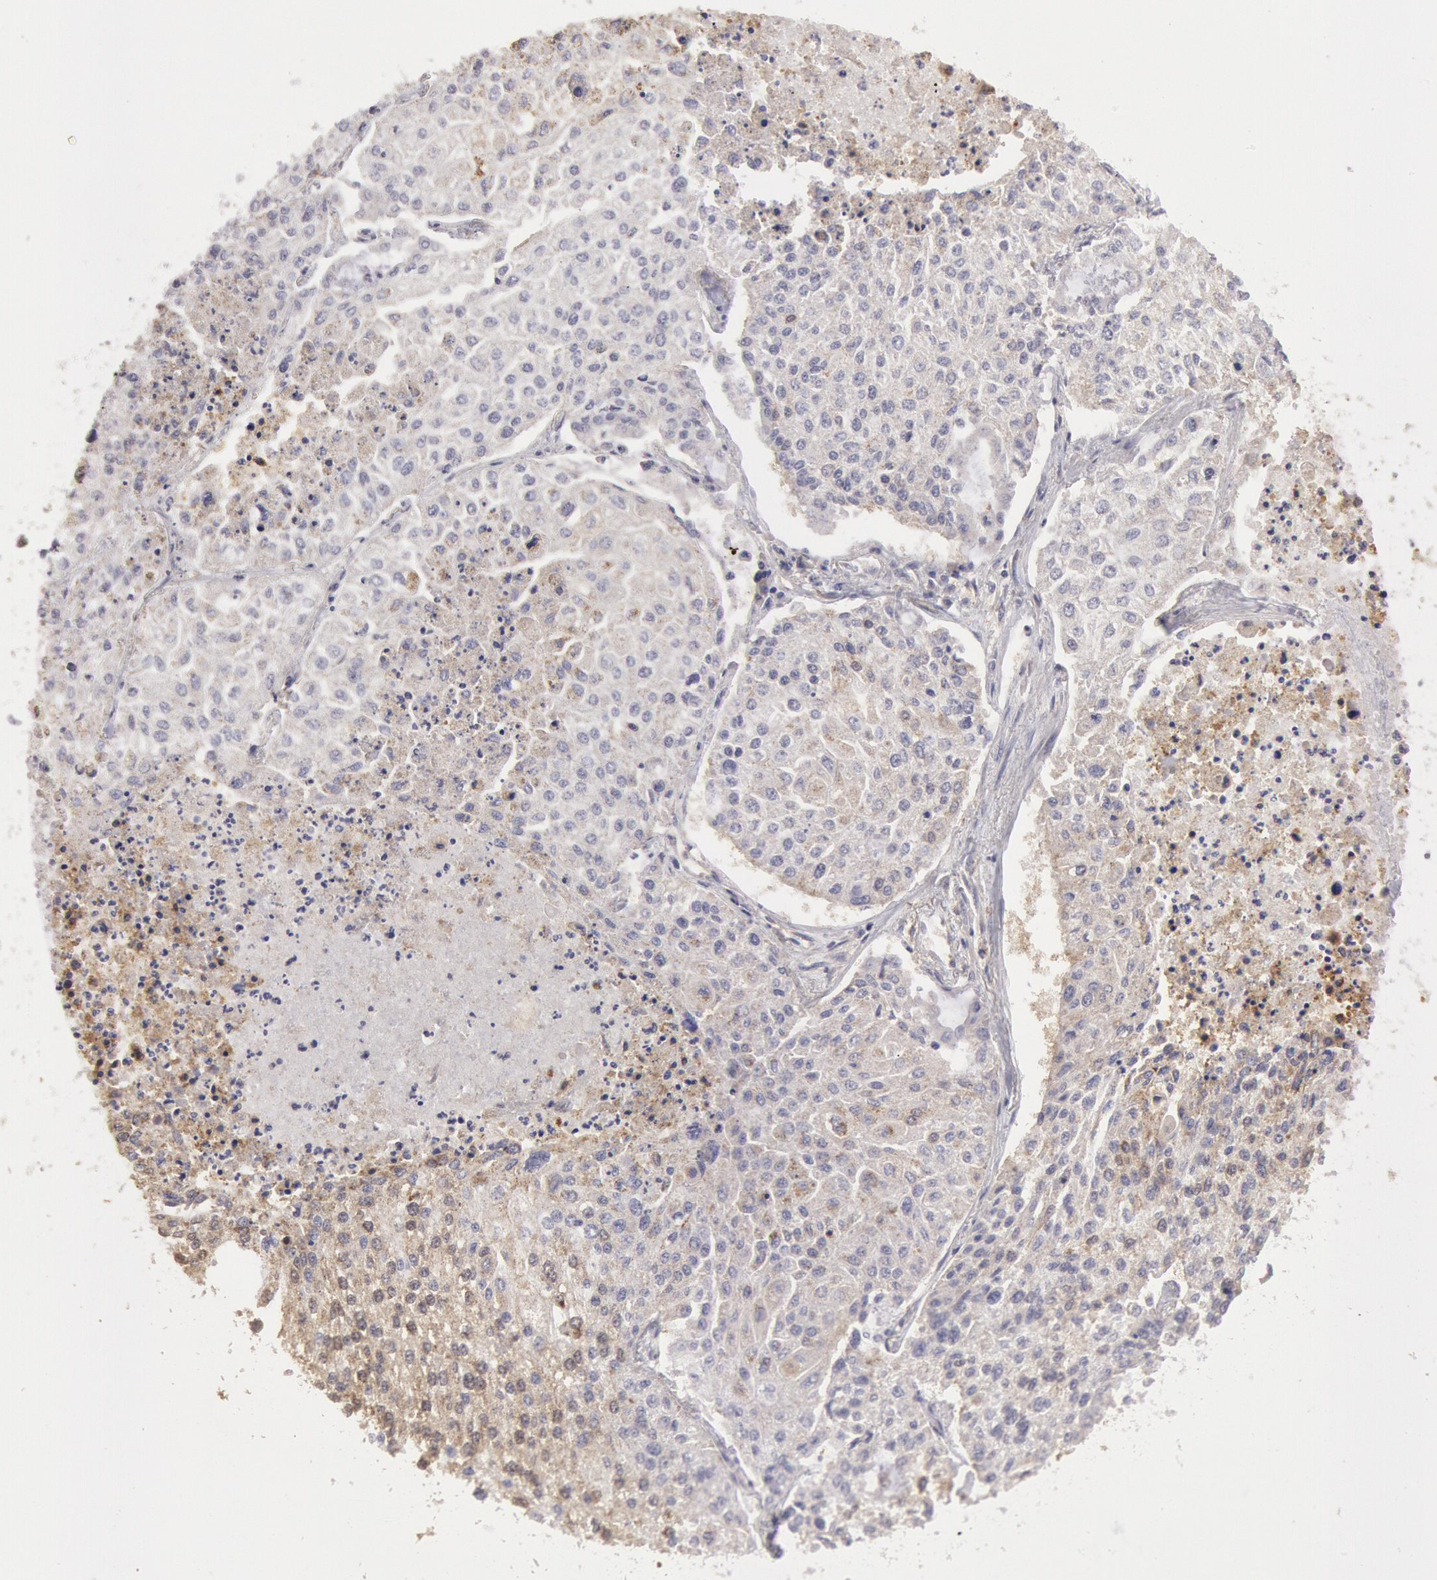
{"staining": {"intensity": "weak", "quantity": "<25%", "location": "cytoplasmic/membranous"}, "tissue": "lung cancer", "cell_type": "Tumor cells", "image_type": "cancer", "snomed": [{"axis": "morphology", "description": "Squamous cell carcinoma, NOS"}, {"axis": "topography", "description": "Lung"}], "caption": "An IHC micrograph of lung squamous cell carcinoma is shown. There is no staining in tumor cells of lung squamous cell carcinoma.", "gene": "MPST", "patient": {"sex": "male", "age": 75}}